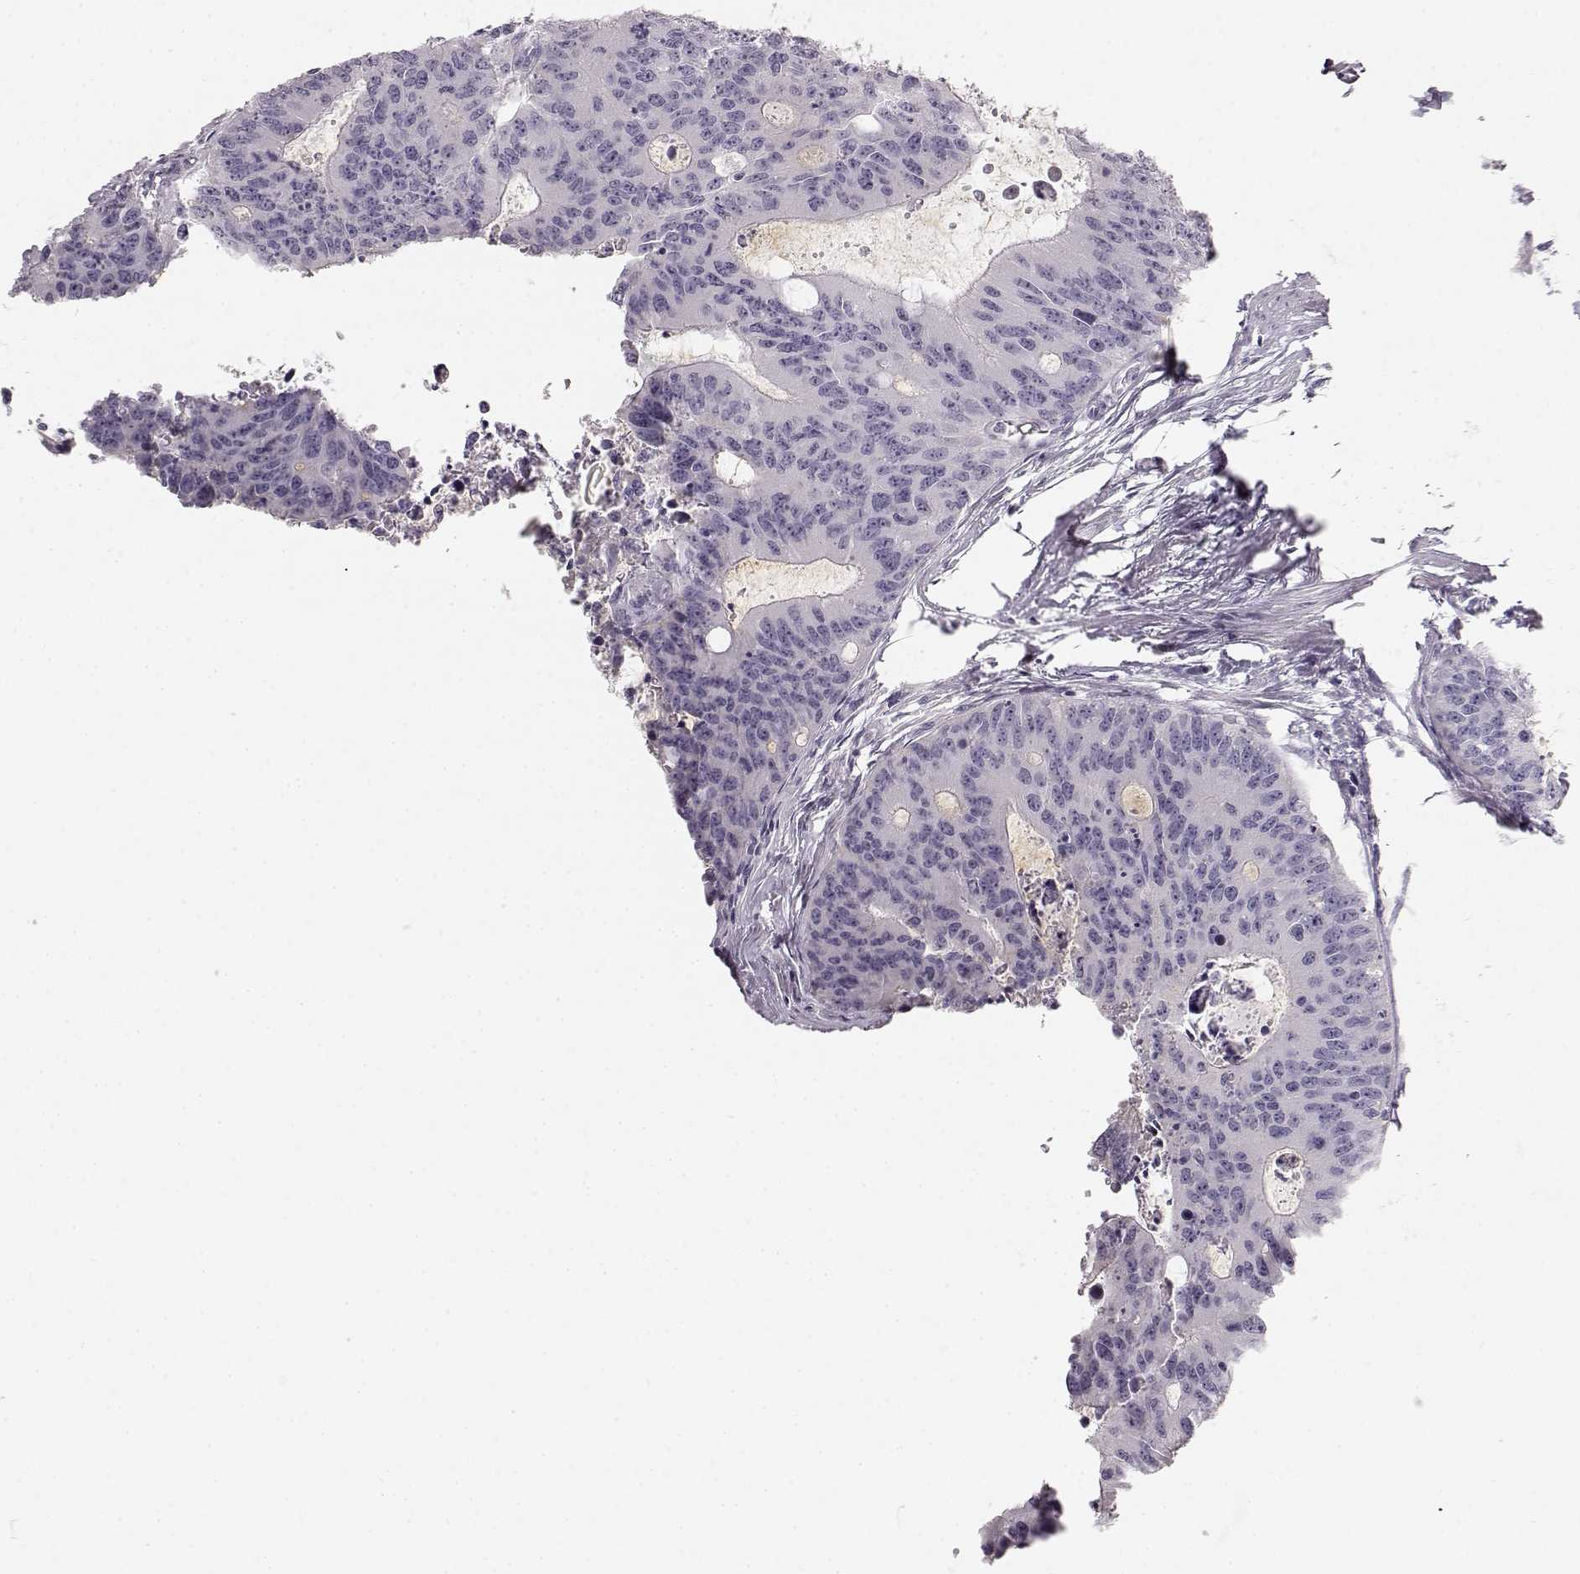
{"staining": {"intensity": "negative", "quantity": "none", "location": "none"}, "tissue": "colorectal cancer", "cell_type": "Tumor cells", "image_type": "cancer", "snomed": [{"axis": "morphology", "description": "Adenocarcinoma, NOS"}, {"axis": "topography", "description": "Colon"}], "caption": "The photomicrograph reveals no staining of tumor cells in colorectal cancer (adenocarcinoma).", "gene": "KIAA0319", "patient": {"sex": "male", "age": 67}}